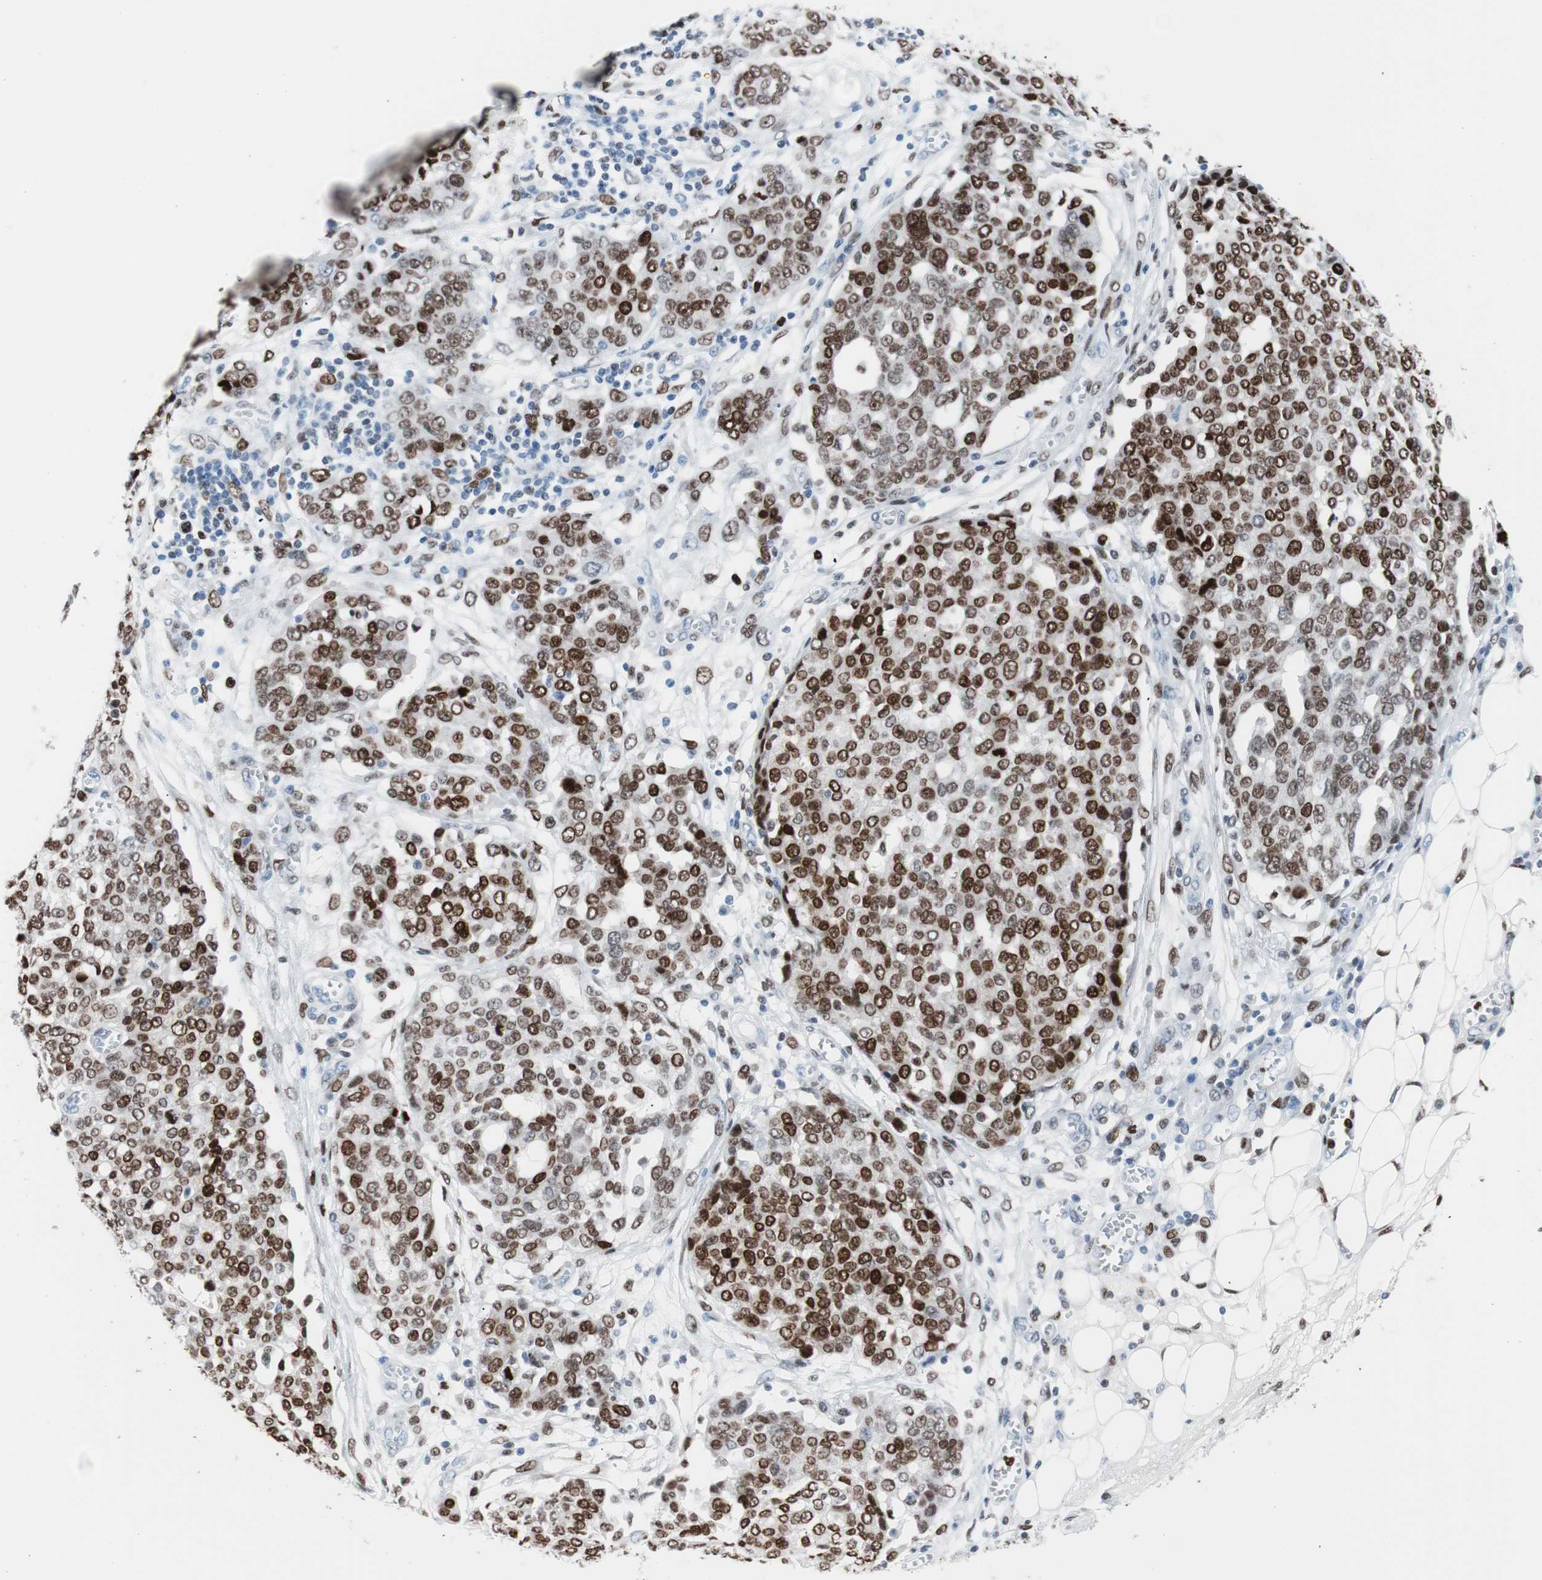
{"staining": {"intensity": "strong", "quantity": ">75%", "location": "nuclear"}, "tissue": "ovarian cancer", "cell_type": "Tumor cells", "image_type": "cancer", "snomed": [{"axis": "morphology", "description": "Cystadenocarcinoma, serous, NOS"}, {"axis": "topography", "description": "Soft tissue"}, {"axis": "topography", "description": "Ovary"}], "caption": "Immunohistochemistry (IHC) (DAB) staining of human ovarian cancer exhibits strong nuclear protein staining in about >75% of tumor cells. The staining was performed using DAB (3,3'-diaminobenzidine), with brown indicating positive protein expression. Nuclei are stained blue with hematoxylin.", "gene": "CEBPB", "patient": {"sex": "female", "age": 57}}